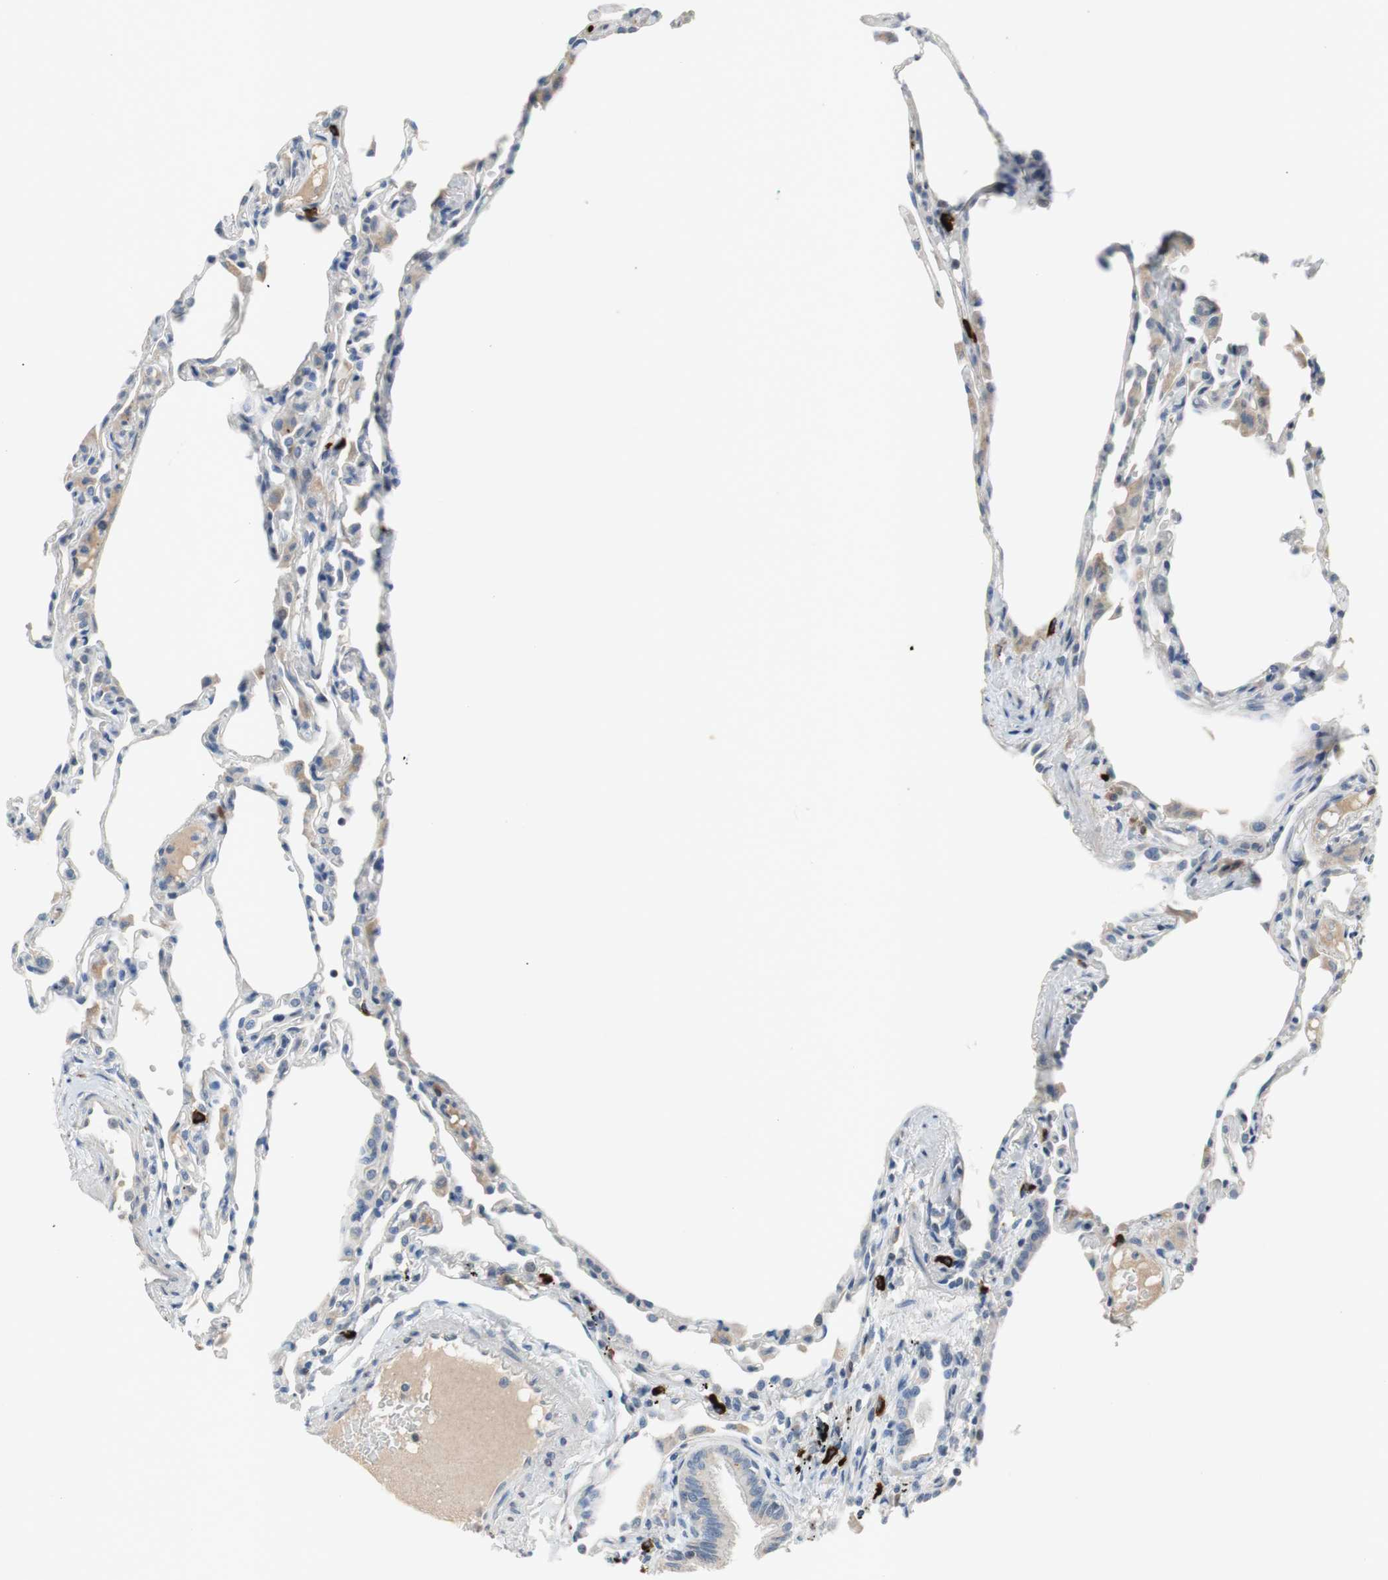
{"staining": {"intensity": "negative", "quantity": "none", "location": "none"}, "tissue": "lung", "cell_type": "Alveolar cells", "image_type": "normal", "snomed": [{"axis": "morphology", "description": "Normal tissue, NOS"}, {"axis": "topography", "description": "Lung"}], "caption": "This is an immunohistochemistry image of normal human lung. There is no staining in alveolar cells.", "gene": "COL12A1", "patient": {"sex": "female", "age": 49}}